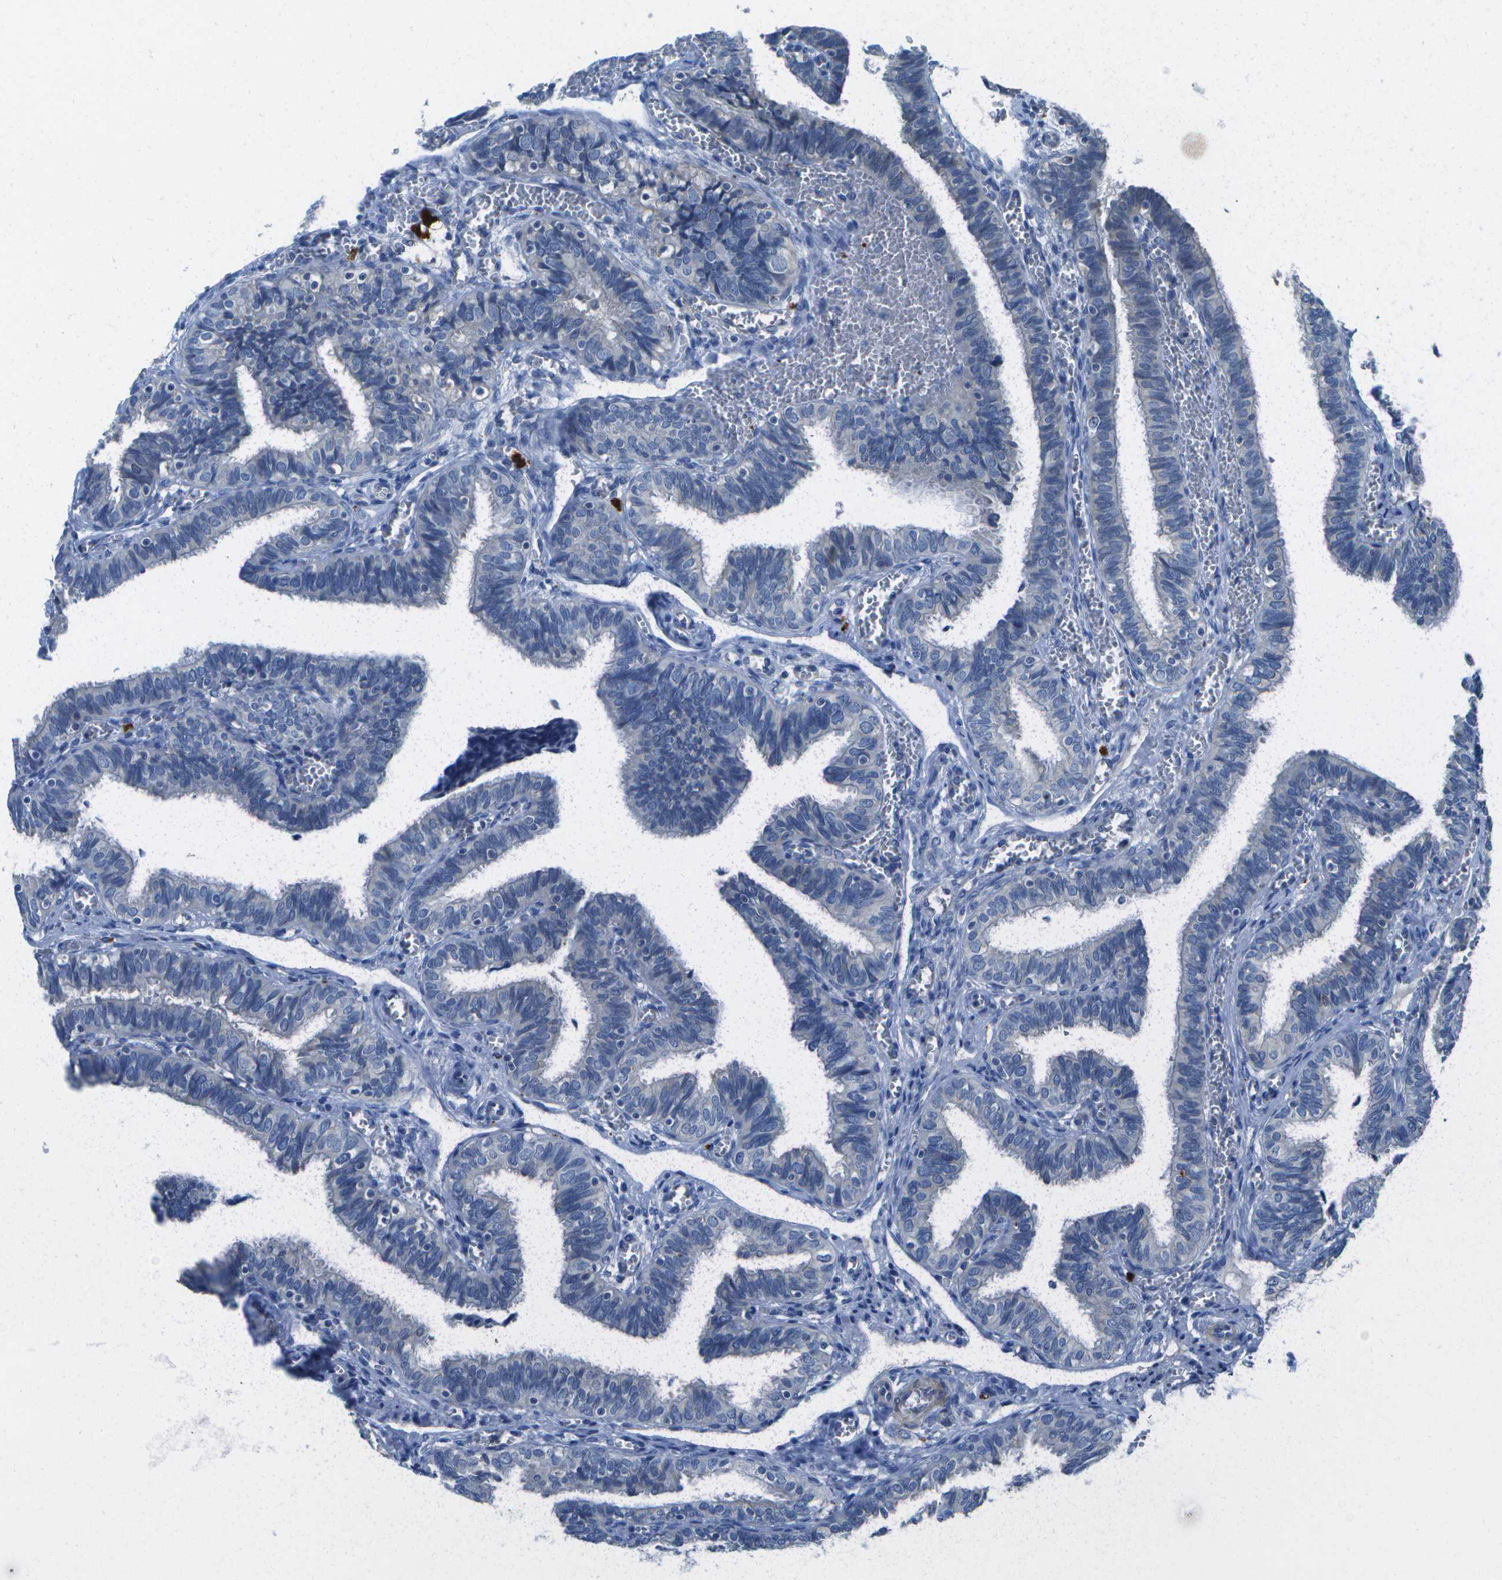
{"staining": {"intensity": "negative", "quantity": "none", "location": "none"}, "tissue": "fallopian tube", "cell_type": "Glandular cells", "image_type": "normal", "snomed": [{"axis": "morphology", "description": "Normal tissue, NOS"}, {"axis": "topography", "description": "Fallopian tube"}], "caption": "A high-resolution image shows IHC staining of normal fallopian tube, which displays no significant positivity in glandular cells.", "gene": "DCT", "patient": {"sex": "female", "age": 46}}